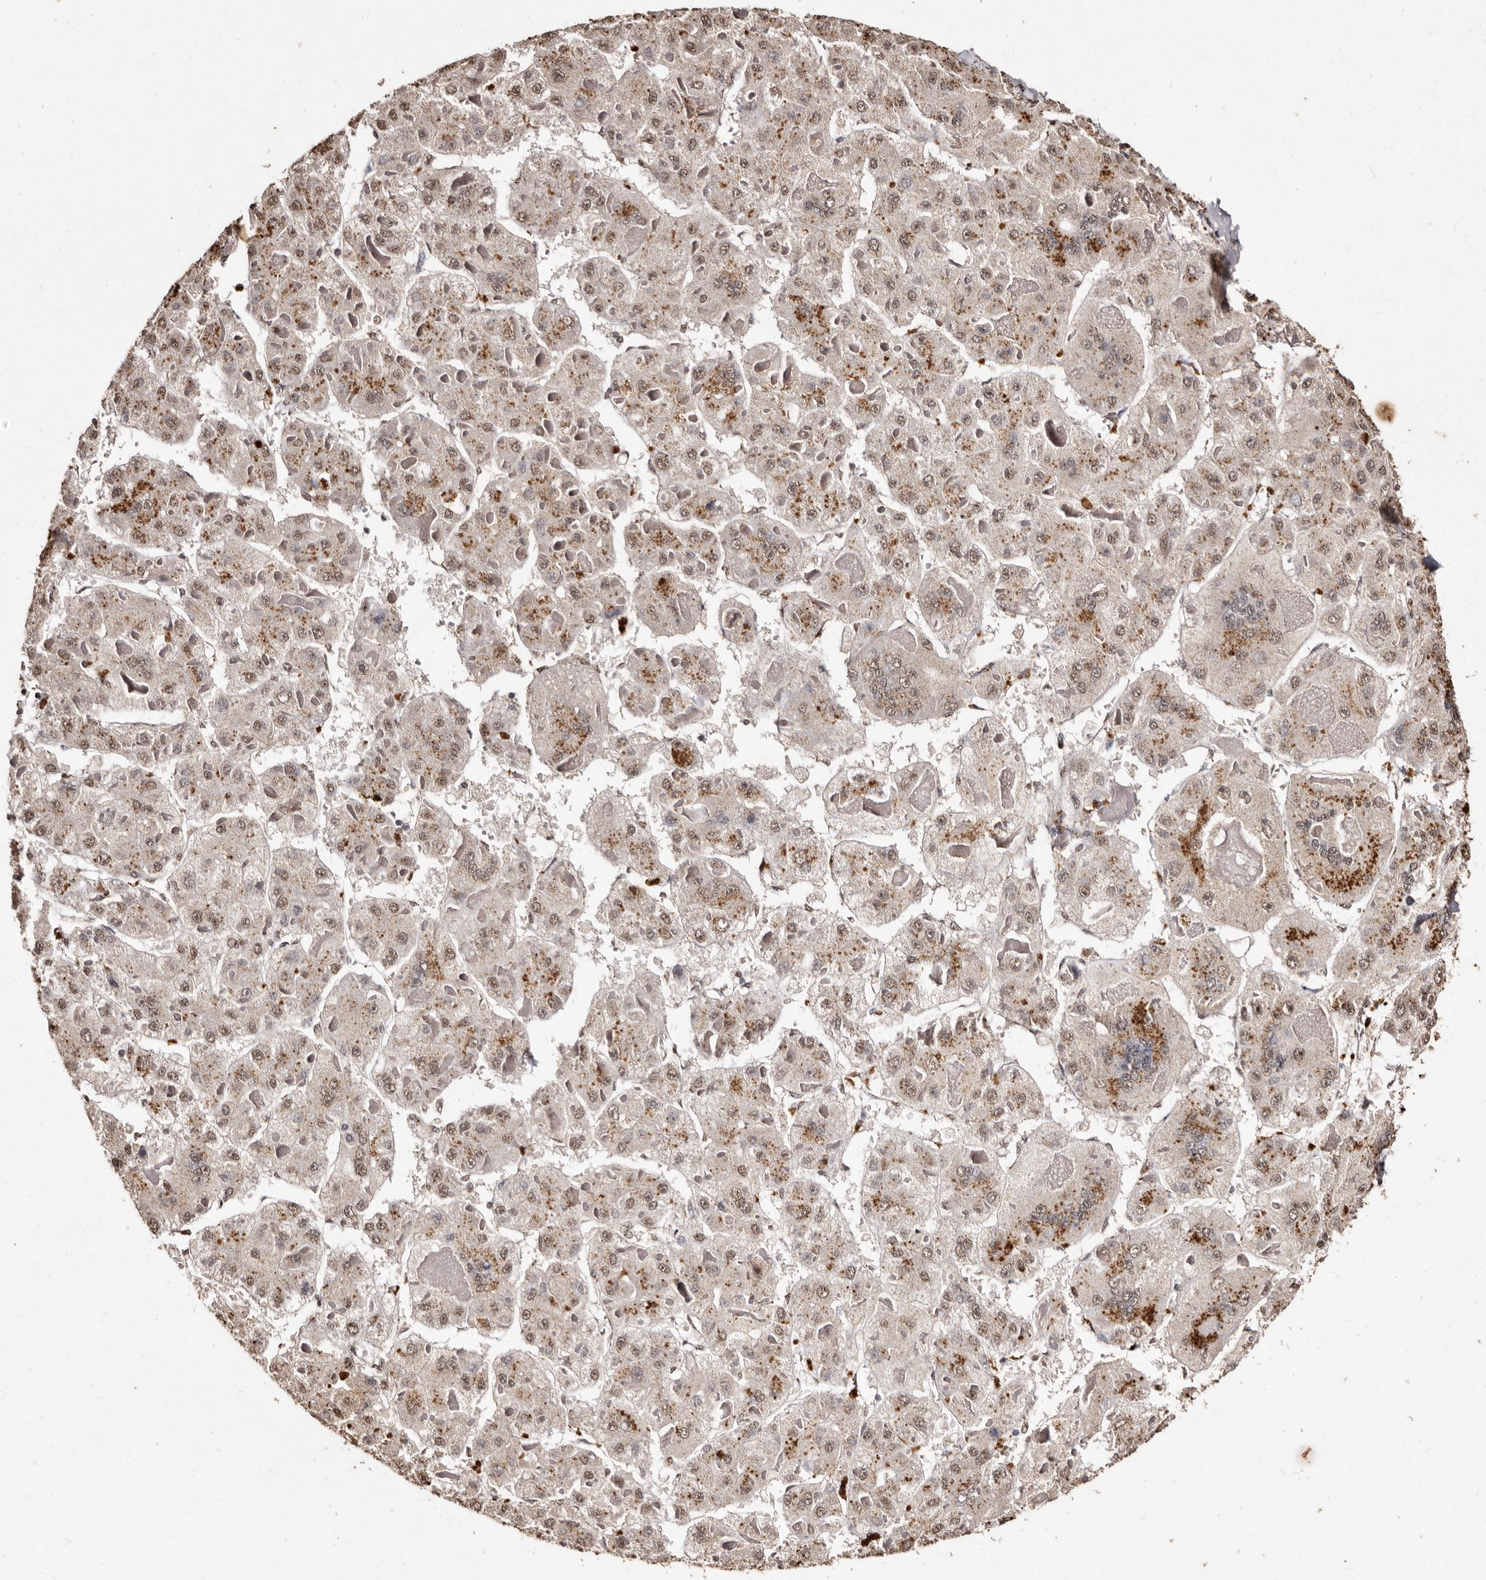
{"staining": {"intensity": "moderate", "quantity": ">75%", "location": "nuclear"}, "tissue": "liver cancer", "cell_type": "Tumor cells", "image_type": "cancer", "snomed": [{"axis": "morphology", "description": "Carcinoma, Hepatocellular, NOS"}, {"axis": "topography", "description": "Liver"}], "caption": "DAB immunohistochemical staining of human liver cancer displays moderate nuclear protein staining in about >75% of tumor cells. (Stains: DAB in brown, nuclei in blue, Microscopy: brightfield microscopy at high magnification).", "gene": "ERBB4", "patient": {"sex": "female", "age": 73}}